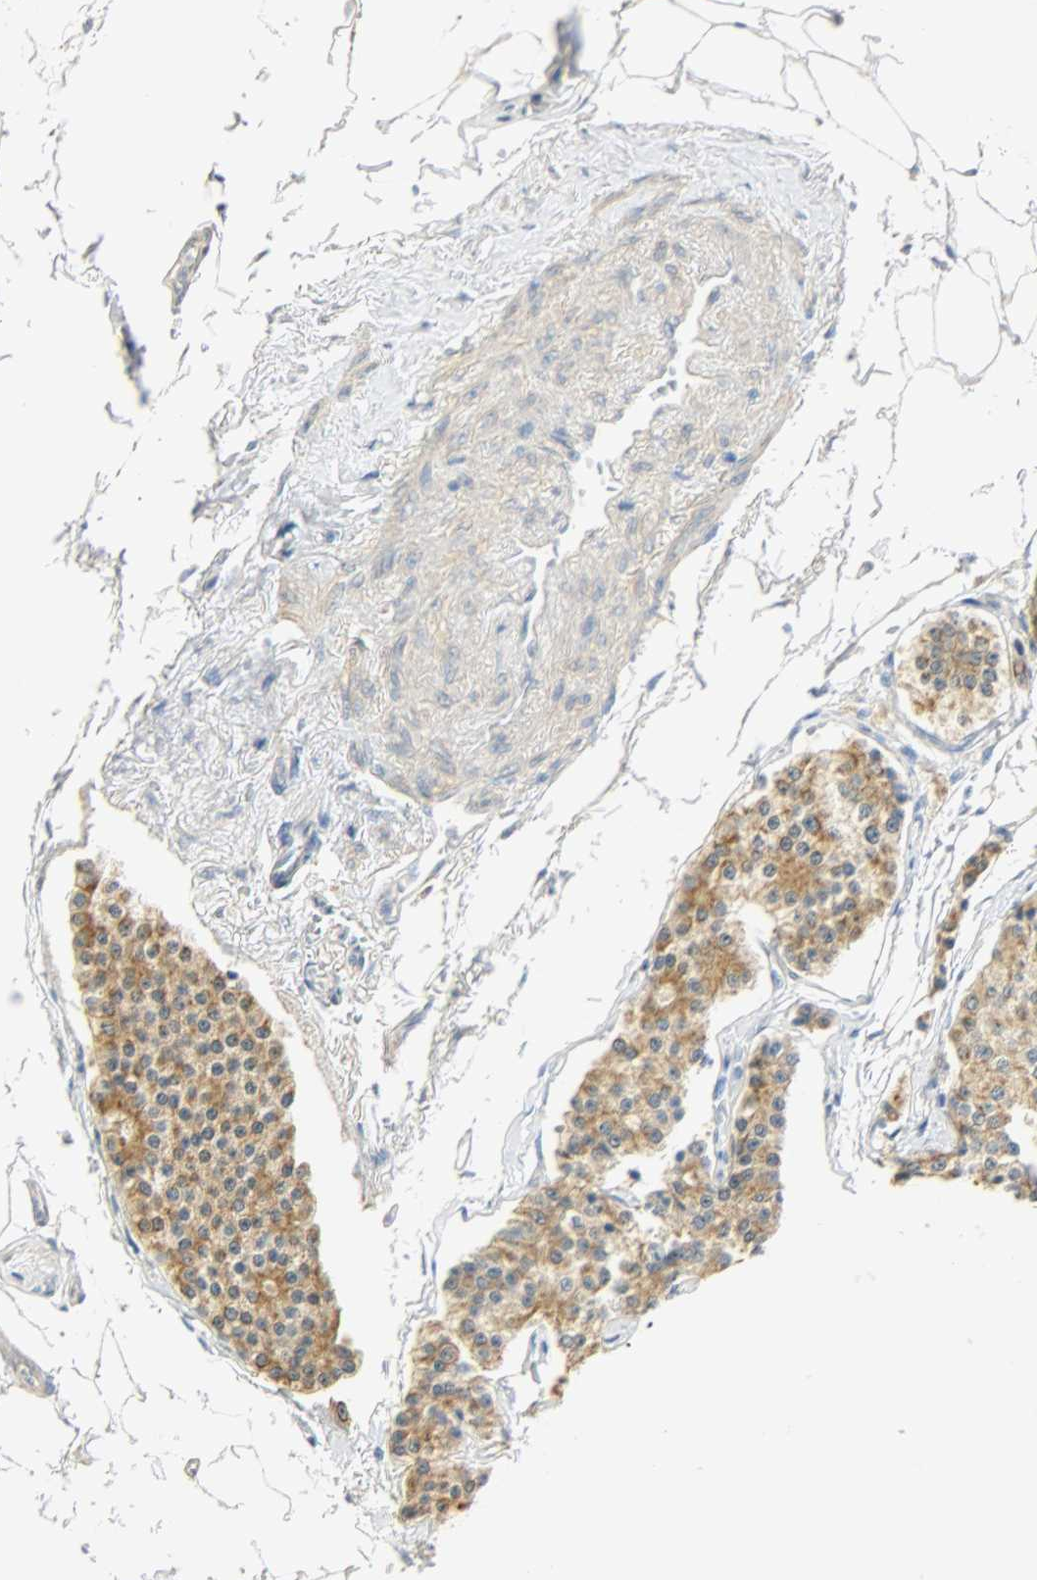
{"staining": {"intensity": "moderate", "quantity": ">75%", "location": "cytoplasmic/membranous"}, "tissue": "carcinoid", "cell_type": "Tumor cells", "image_type": "cancer", "snomed": [{"axis": "morphology", "description": "Carcinoid, malignant, NOS"}, {"axis": "topography", "description": "Colon"}], "caption": "There is medium levels of moderate cytoplasmic/membranous staining in tumor cells of carcinoid, as demonstrated by immunohistochemical staining (brown color).", "gene": "USP13", "patient": {"sex": "female", "age": 61}}